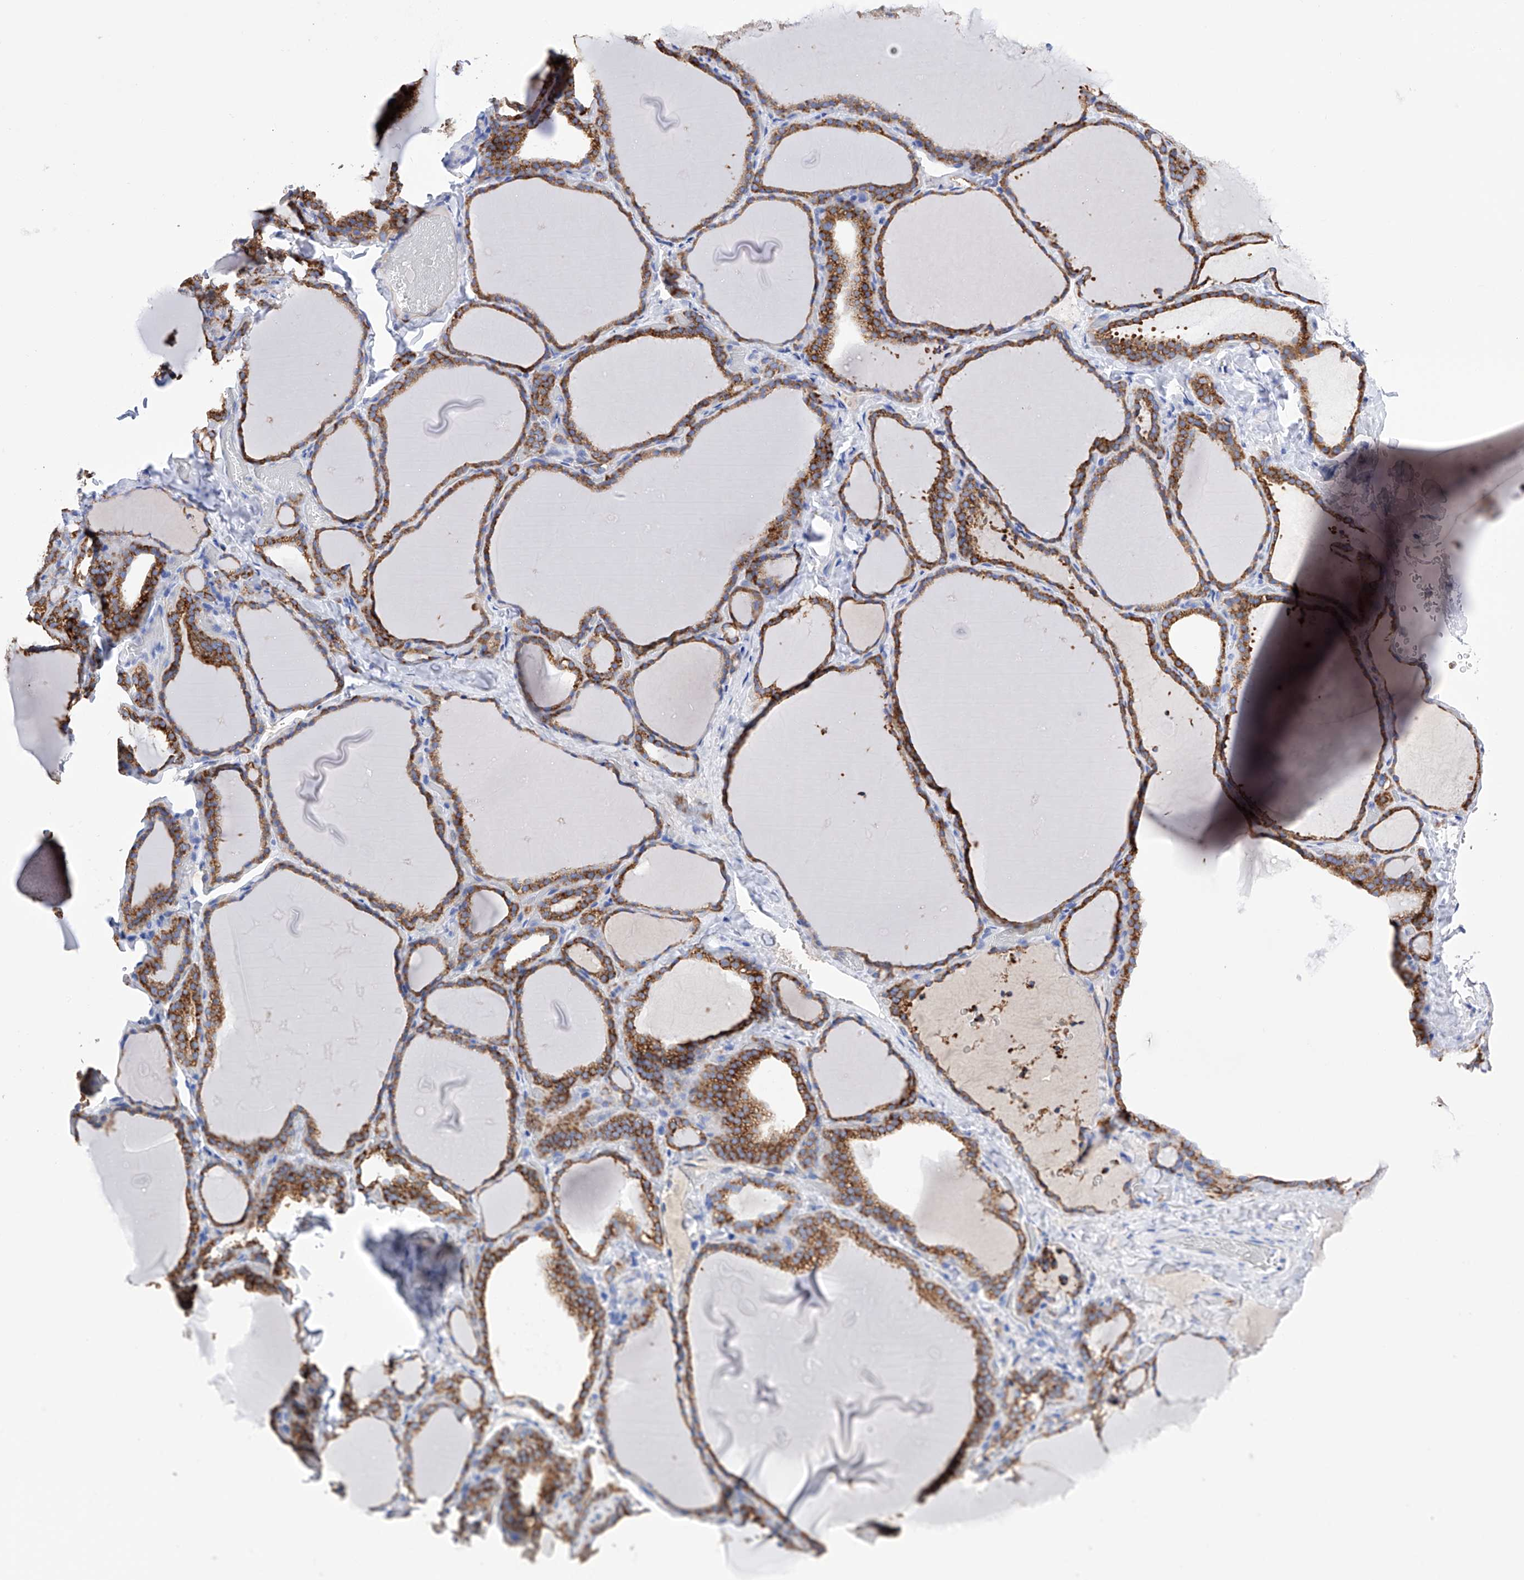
{"staining": {"intensity": "strong", "quantity": ">75%", "location": "cytoplasmic/membranous"}, "tissue": "thyroid gland", "cell_type": "Glandular cells", "image_type": "normal", "snomed": [{"axis": "morphology", "description": "Normal tissue, NOS"}, {"axis": "topography", "description": "Thyroid gland"}], "caption": "The micrograph shows a brown stain indicating the presence of a protein in the cytoplasmic/membranous of glandular cells in thyroid gland.", "gene": "PDIA5", "patient": {"sex": "female", "age": 22}}